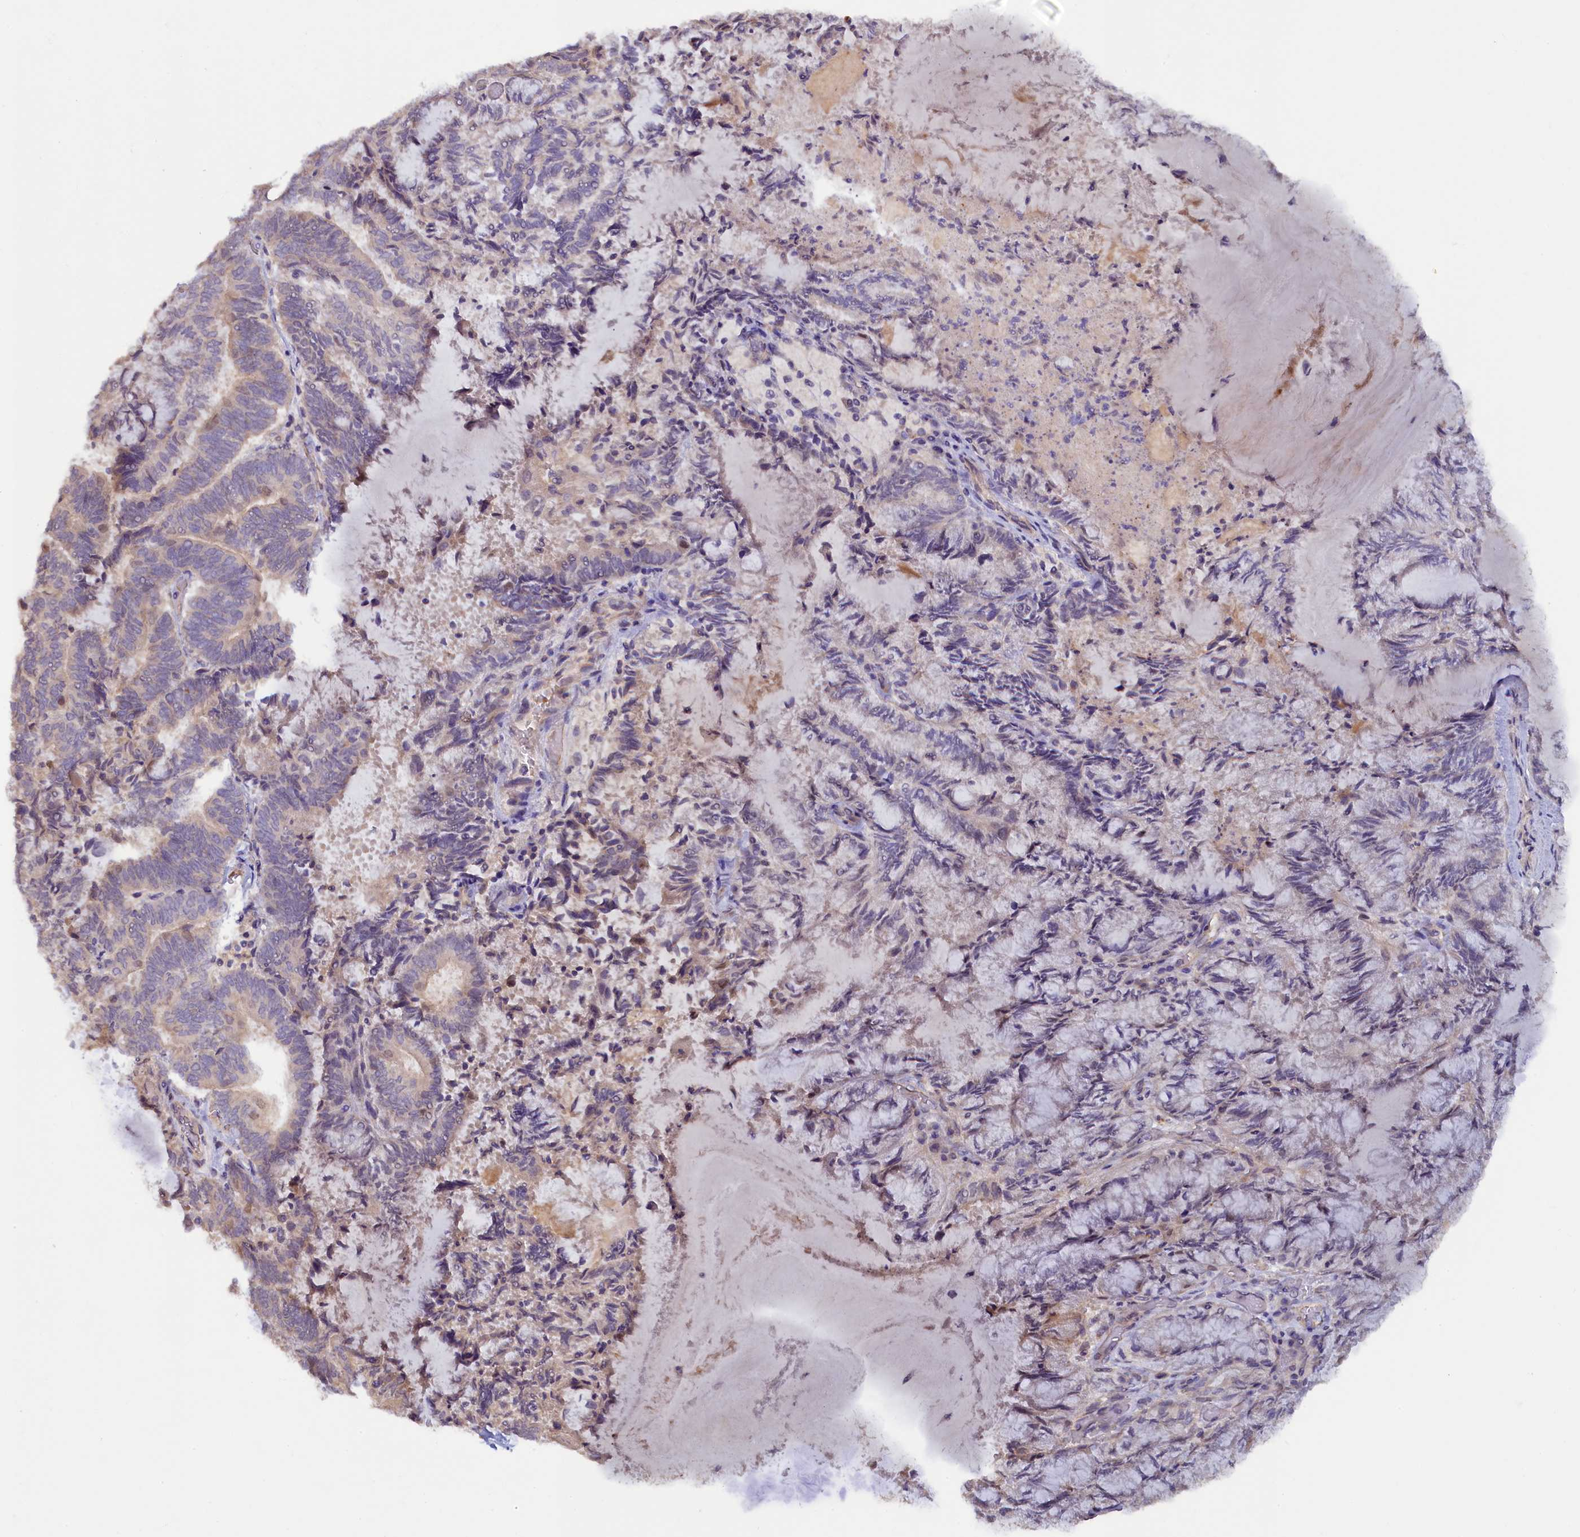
{"staining": {"intensity": "weak", "quantity": "<25%", "location": "cytoplasmic/membranous,nuclear"}, "tissue": "endometrial cancer", "cell_type": "Tumor cells", "image_type": "cancer", "snomed": [{"axis": "morphology", "description": "Adenocarcinoma, NOS"}, {"axis": "topography", "description": "Endometrium"}], "caption": "Protein analysis of endometrial cancer (adenocarcinoma) exhibits no significant positivity in tumor cells.", "gene": "MYO16", "patient": {"sex": "female", "age": 80}}